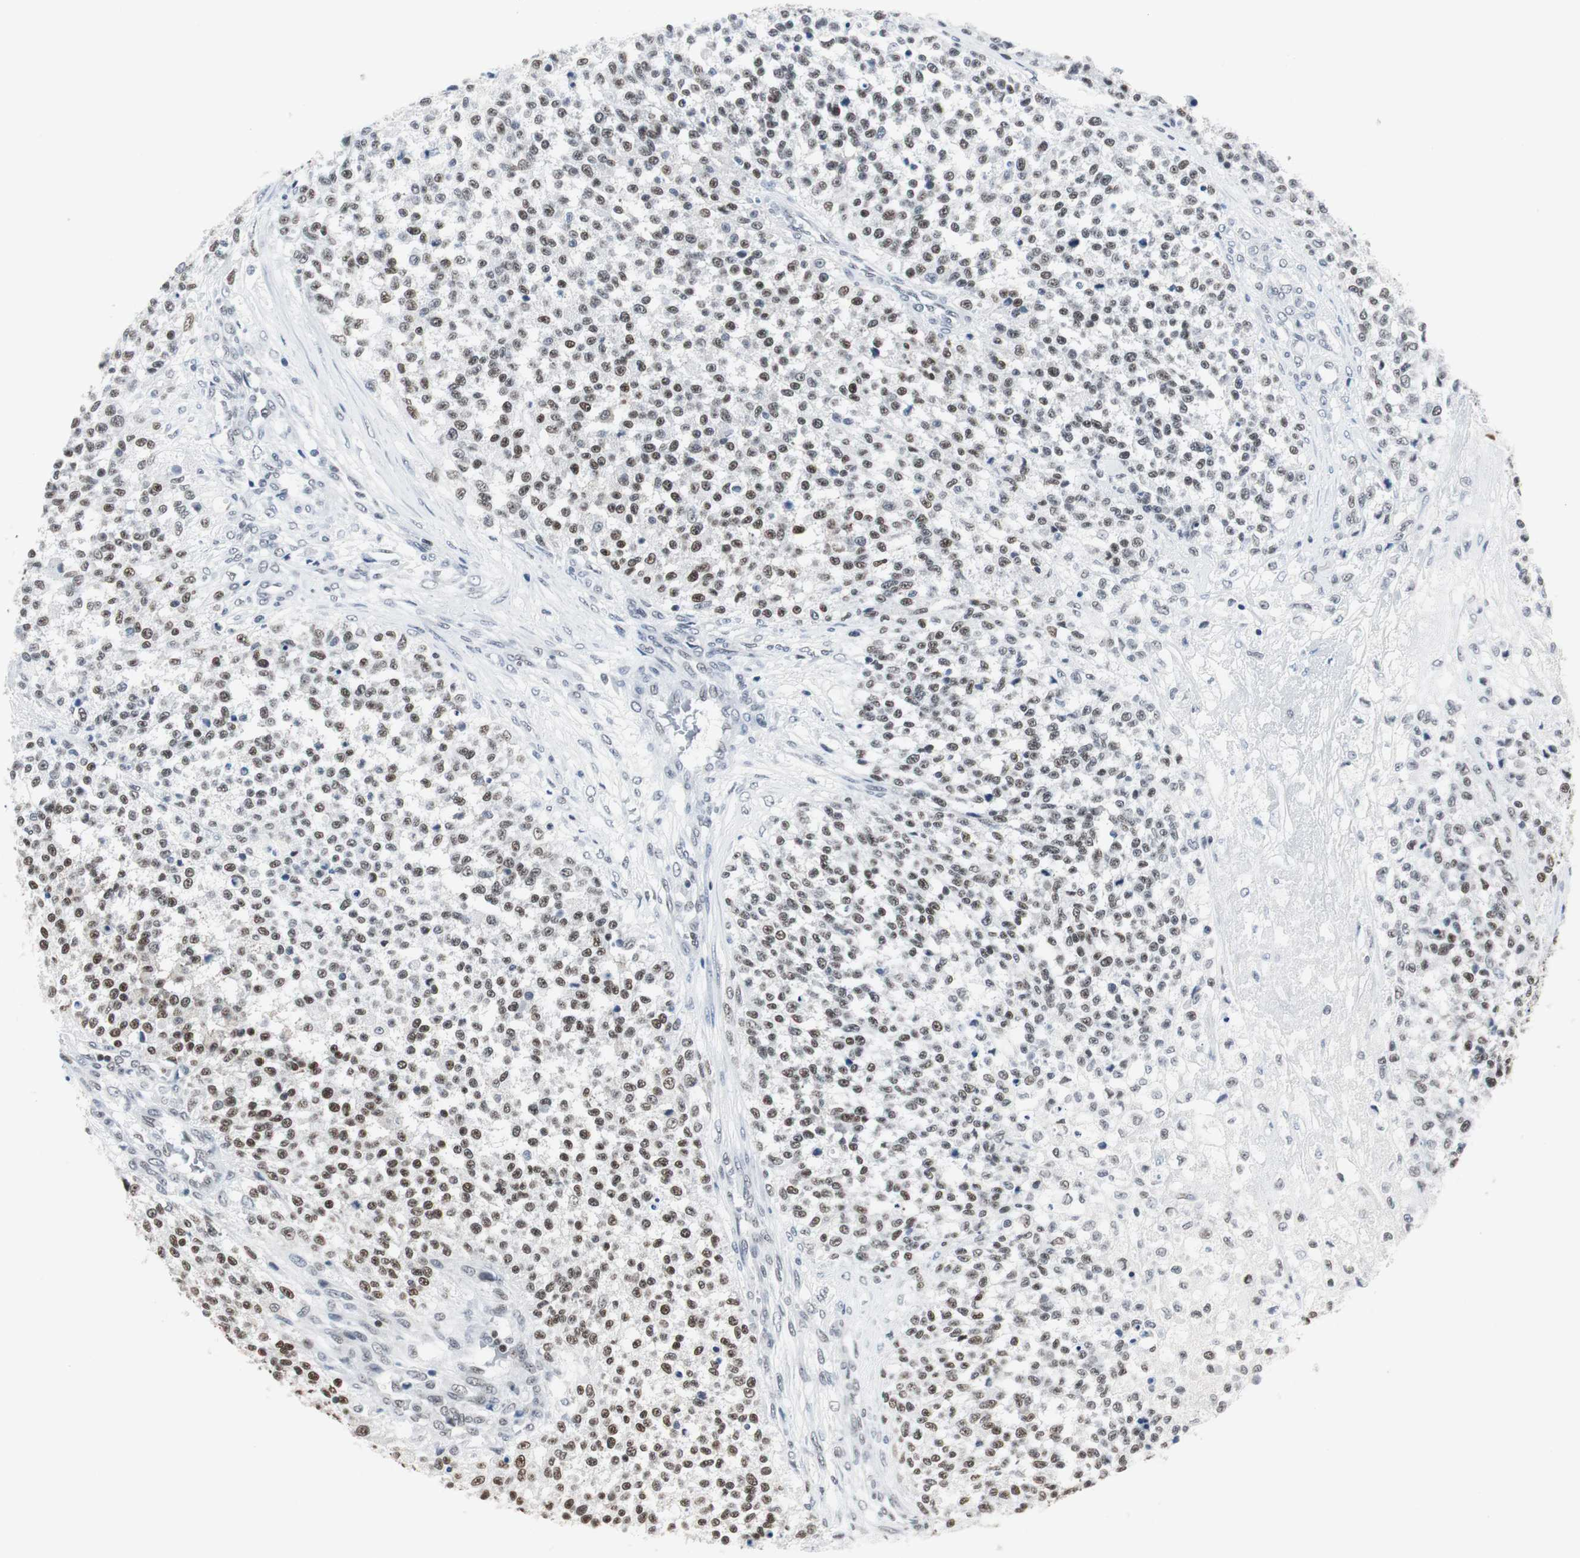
{"staining": {"intensity": "moderate", "quantity": ">75%", "location": "nuclear"}, "tissue": "testis cancer", "cell_type": "Tumor cells", "image_type": "cancer", "snomed": [{"axis": "morphology", "description": "Seminoma, NOS"}, {"axis": "topography", "description": "Testis"}], "caption": "Immunohistochemistry (IHC) image of human seminoma (testis) stained for a protein (brown), which reveals medium levels of moderate nuclear staining in about >75% of tumor cells.", "gene": "RAD9A", "patient": {"sex": "male", "age": 59}}